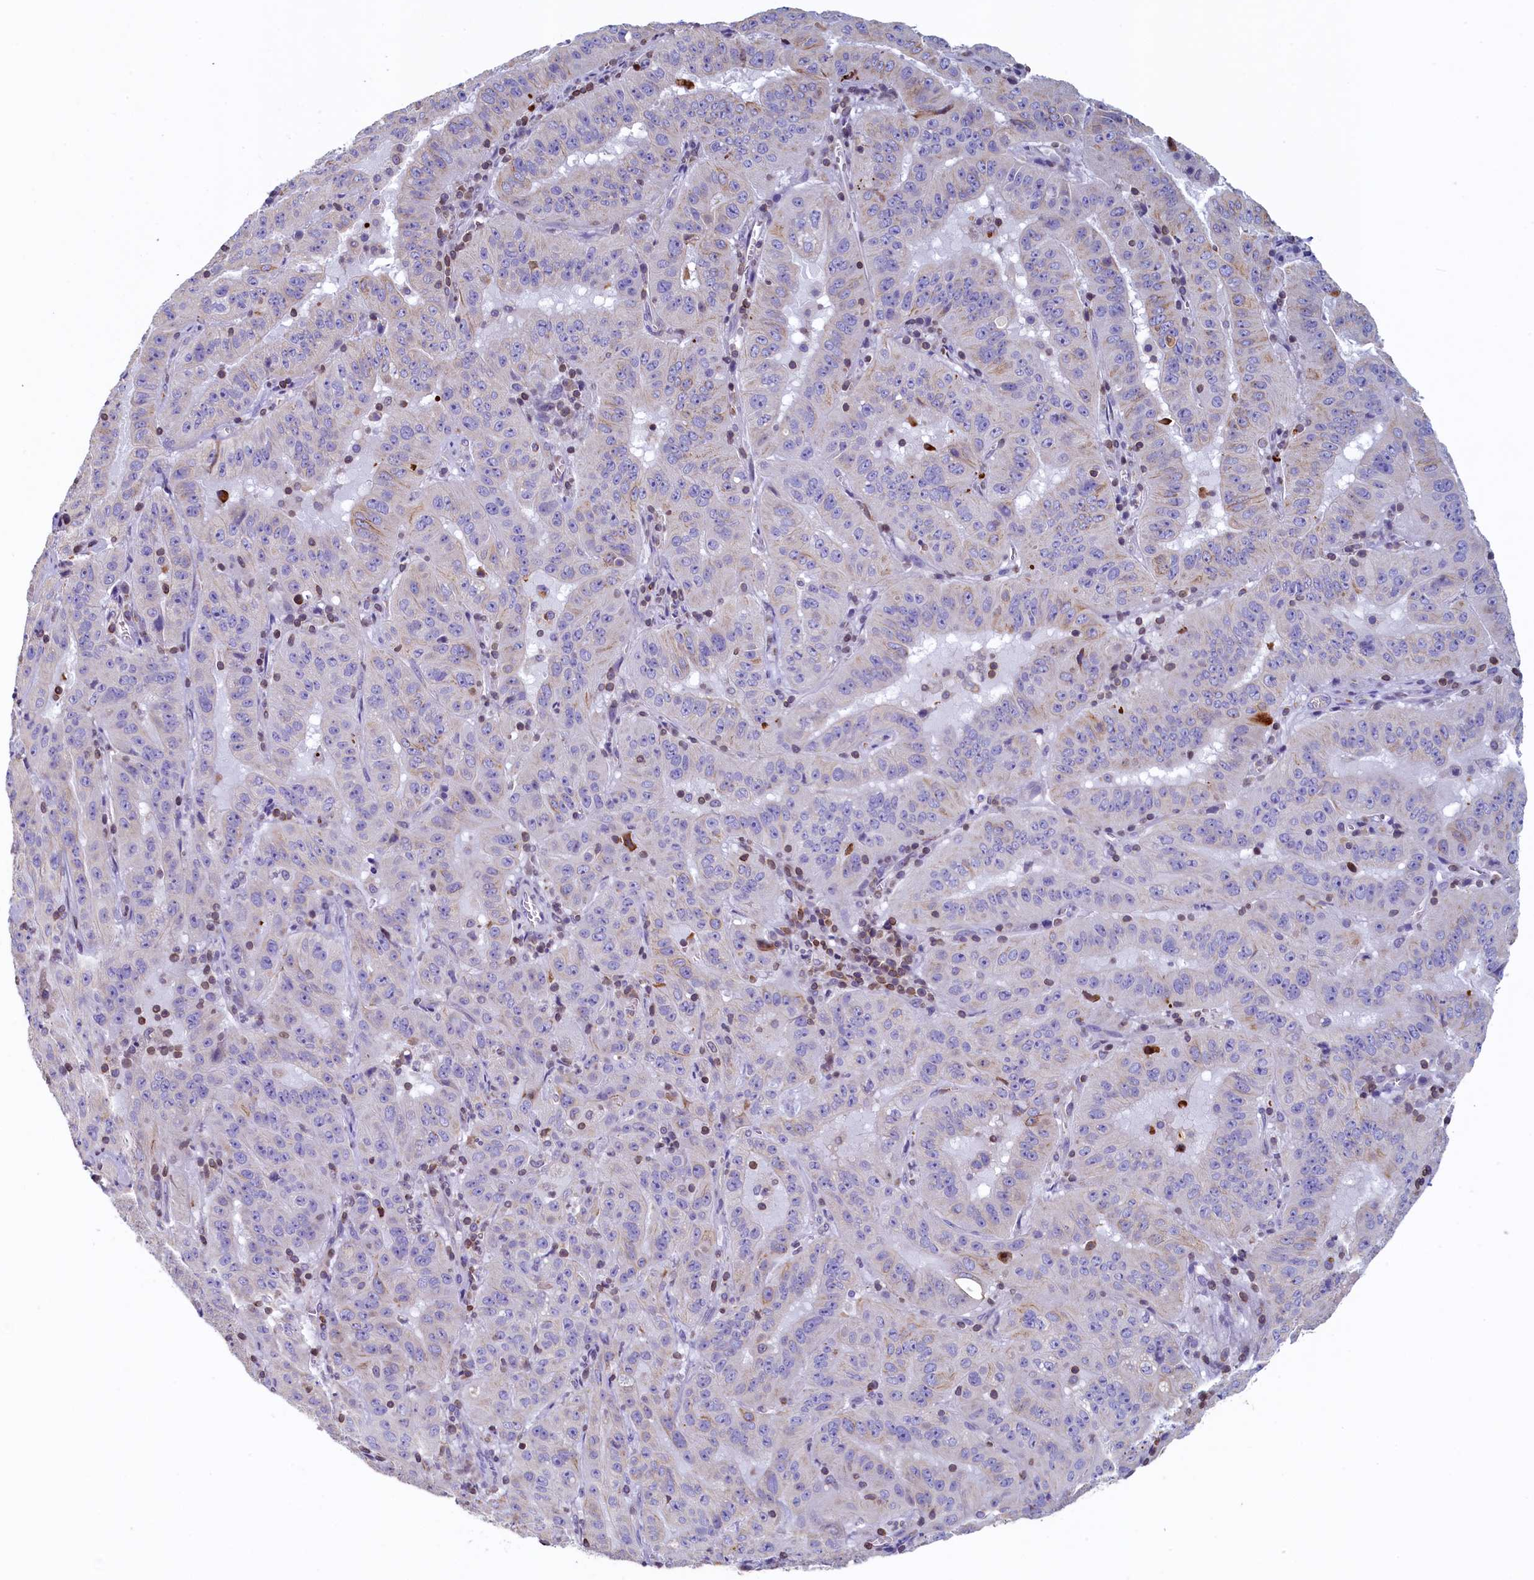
{"staining": {"intensity": "moderate", "quantity": "<25%", "location": "cytoplasmic/membranous"}, "tissue": "pancreatic cancer", "cell_type": "Tumor cells", "image_type": "cancer", "snomed": [{"axis": "morphology", "description": "Adenocarcinoma, NOS"}, {"axis": "topography", "description": "Pancreas"}], "caption": "This is a micrograph of IHC staining of pancreatic cancer (adenocarcinoma), which shows moderate staining in the cytoplasmic/membranous of tumor cells.", "gene": "TRAF3IP3", "patient": {"sex": "male", "age": 63}}